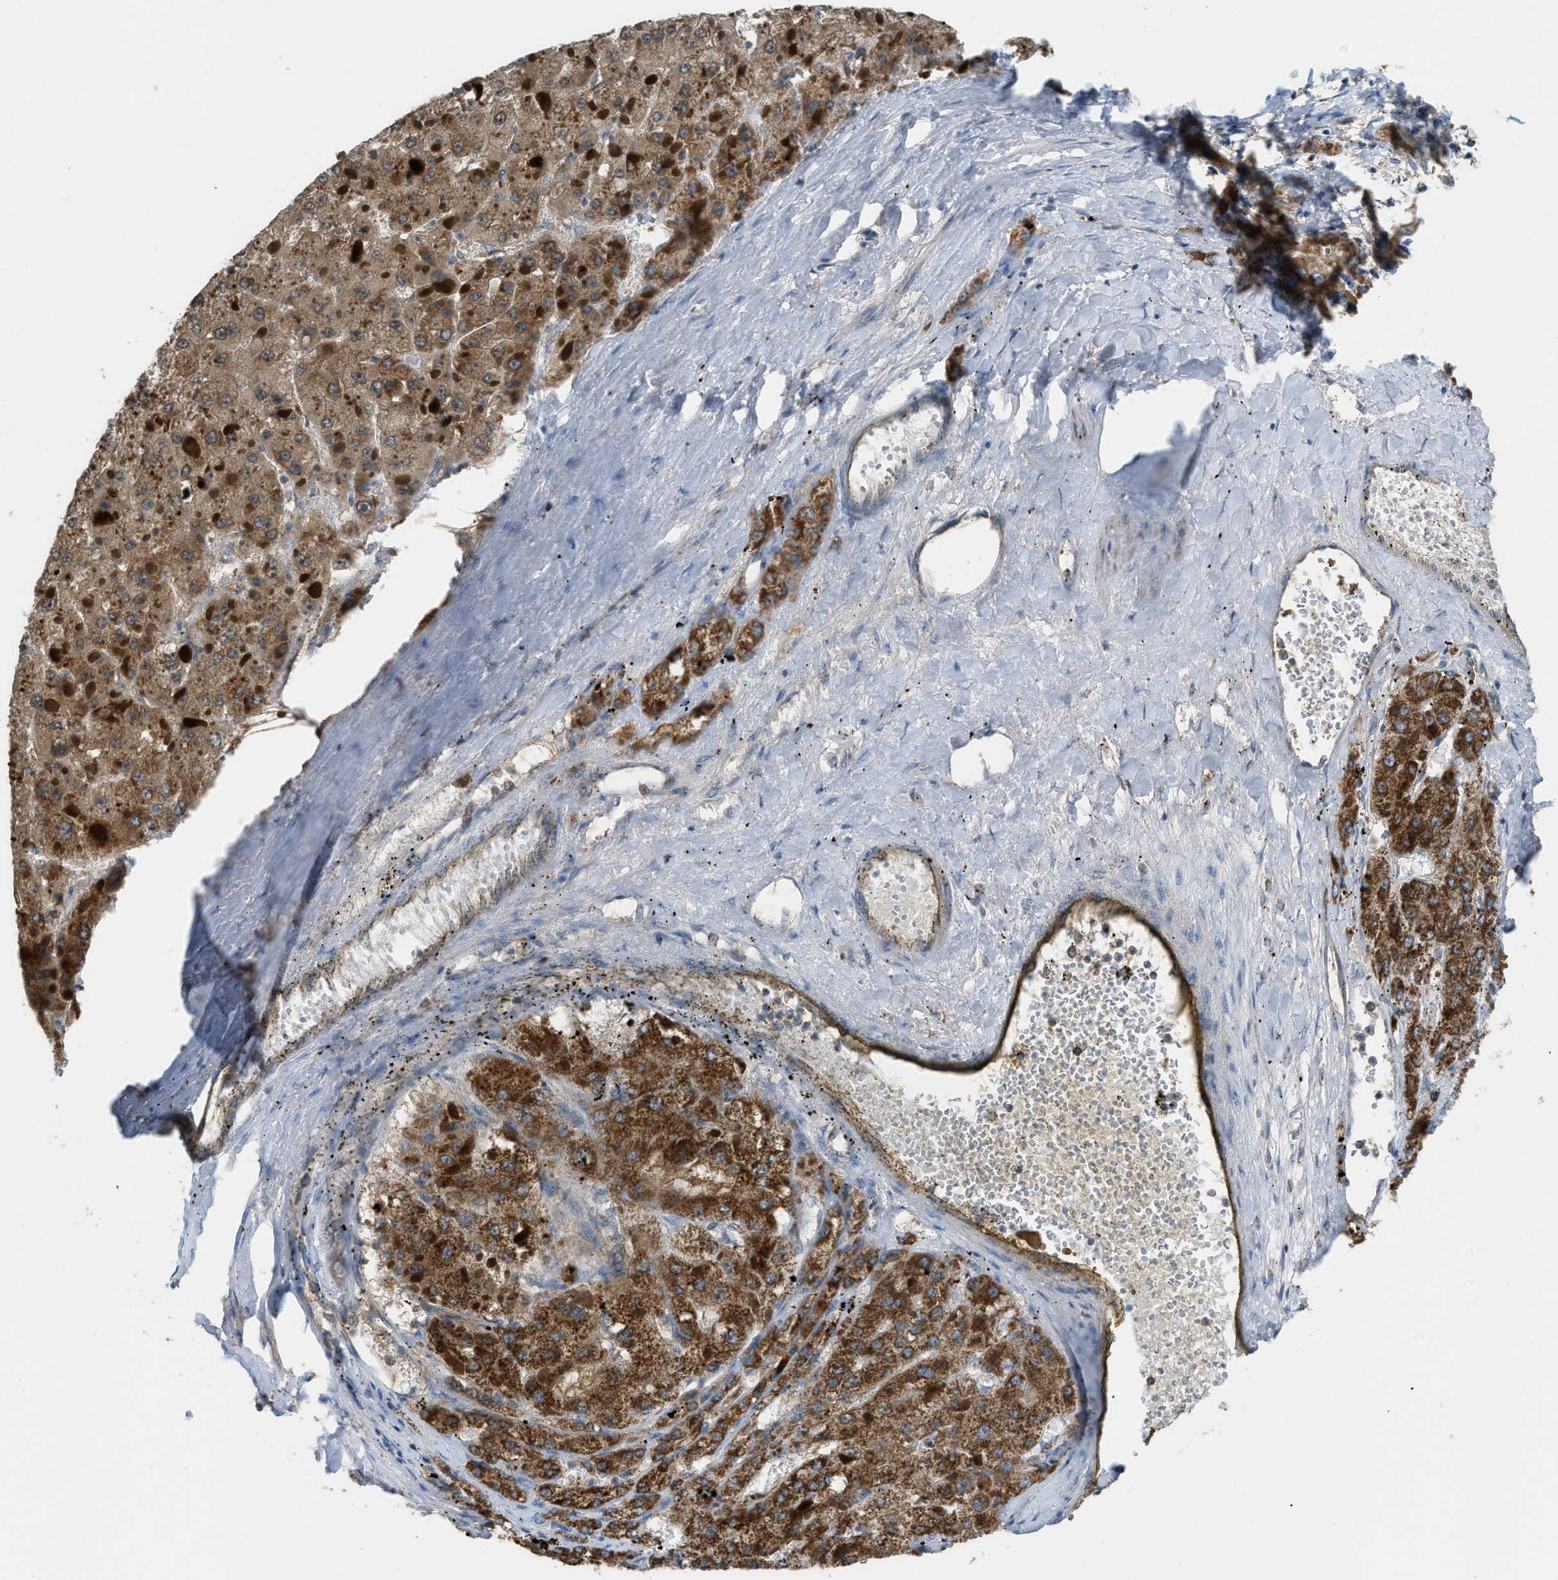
{"staining": {"intensity": "moderate", "quantity": ">75%", "location": "cytoplasmic/membranous"}, "tissue": "liver cancer", "cell_type": "Tumor cells", "image_type": "cancer", "snomed": [{"axis": "morphology", "description": "Carcinoma, Hepatocellular, NOS"}, {"axis": "topography", "description": "Liver"}], "caption": "The photomicrograph shows staining of hepatocellular carcinoma (liver), revealing moderate cytoplasmic/membranous protein staining (brown color) within tumor cells. The protein is shown in brown color, while the nuclei are stained blue.", "gene": "ETFB", "patient": {"sex": "female", "age": 73}}